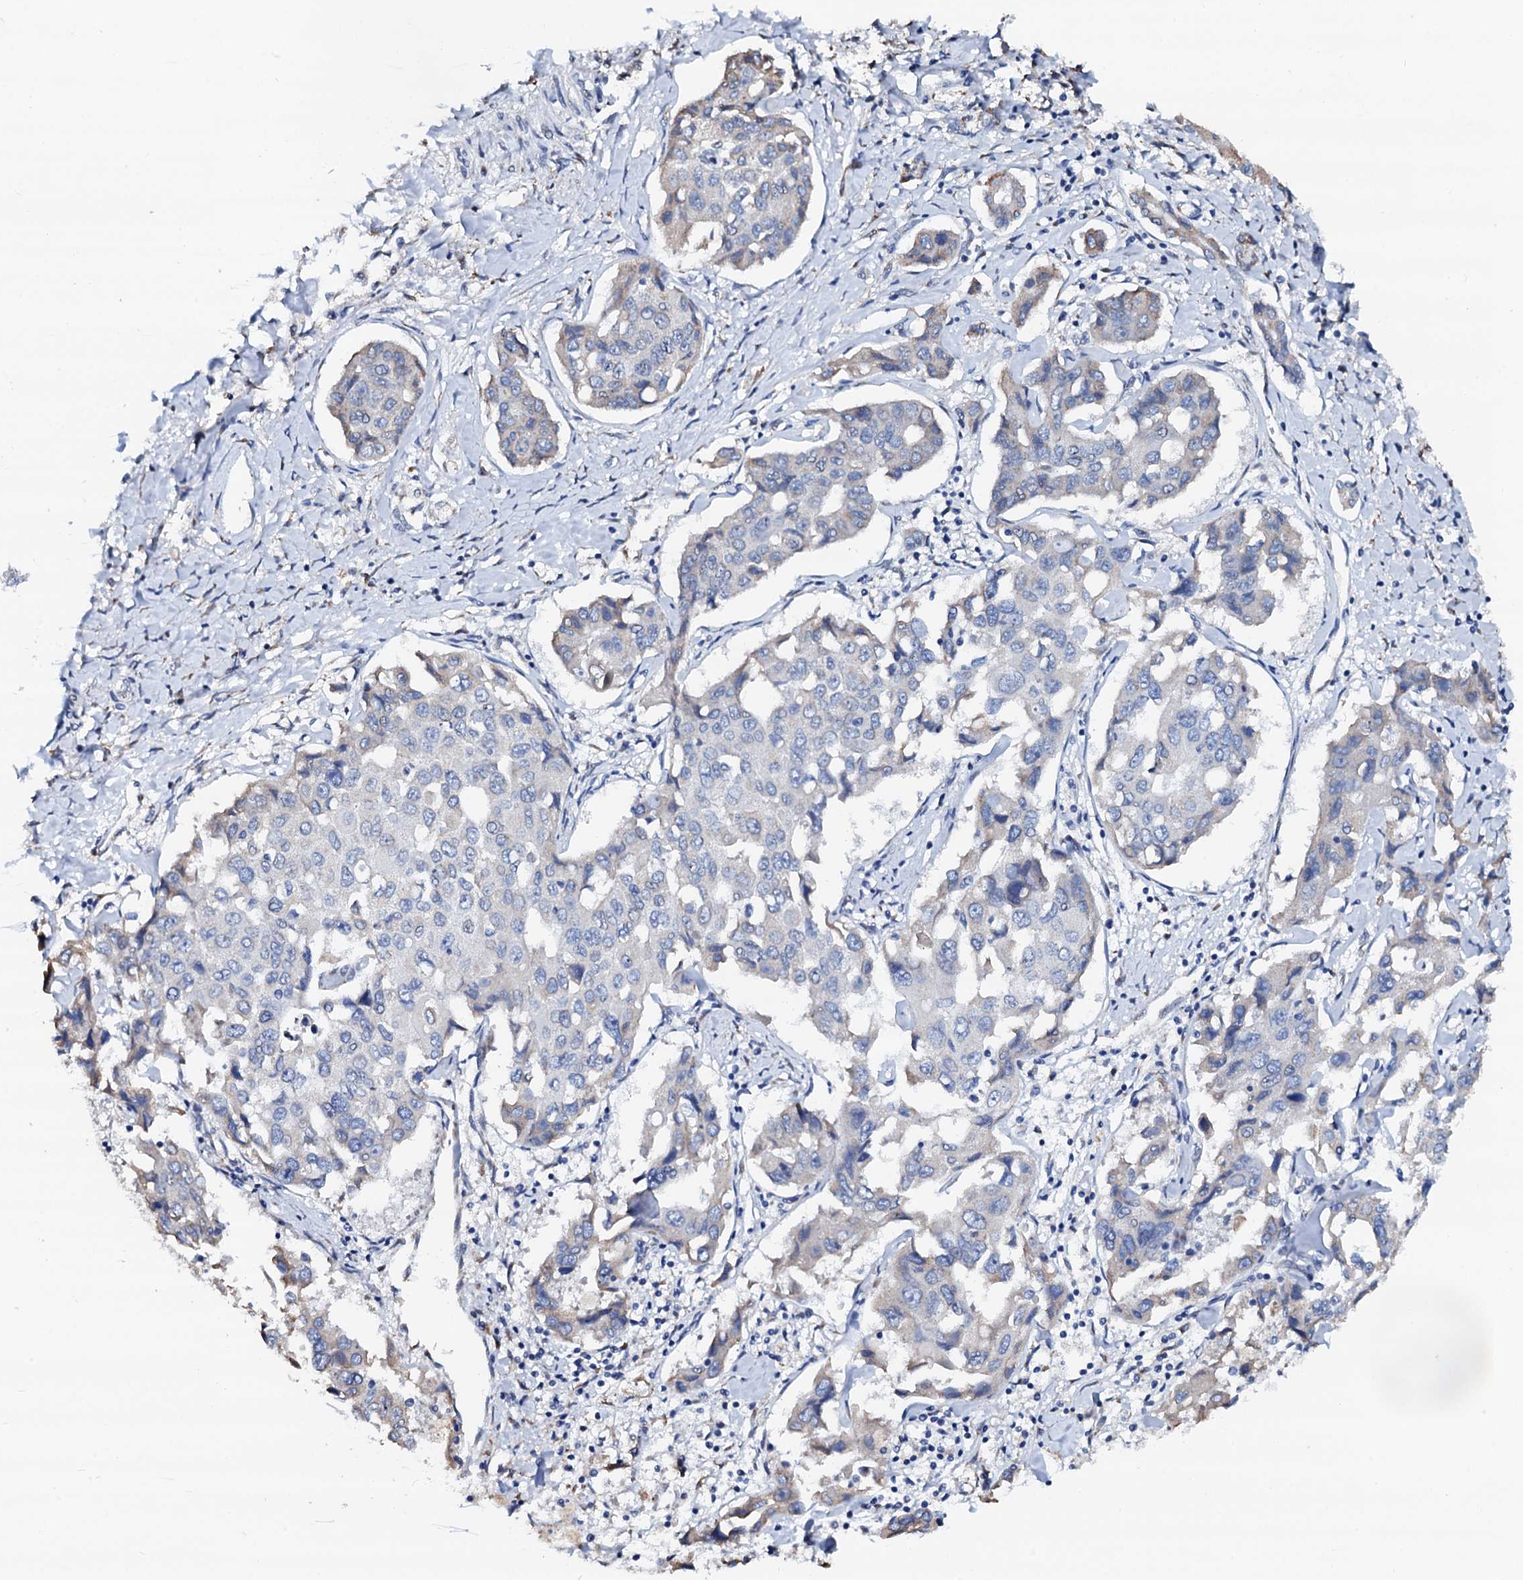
{"staining": {"intensity": "weak", "quantity": "<25%", "location": "cytoplasmic/membranous"}, "tissue": "liver cancer", "cell_type": "Tumor cells", "image_type": "cancer", "snomed": [{"axis": "morphology", "description": "Cholangiocarcinoma"}, {"axis": "topography", "description": "Liver"}], "caption": "High magnification brightfield microscopy of liver cholangiocarcinoma stained with DAB (3,3'-diaminobenzidine) (brown) and counterstained with hematoxylin (blue): tumor cells show no significant expression.", "gene": "AKAP3", "patient": {"sex": "male", "age": 59}}